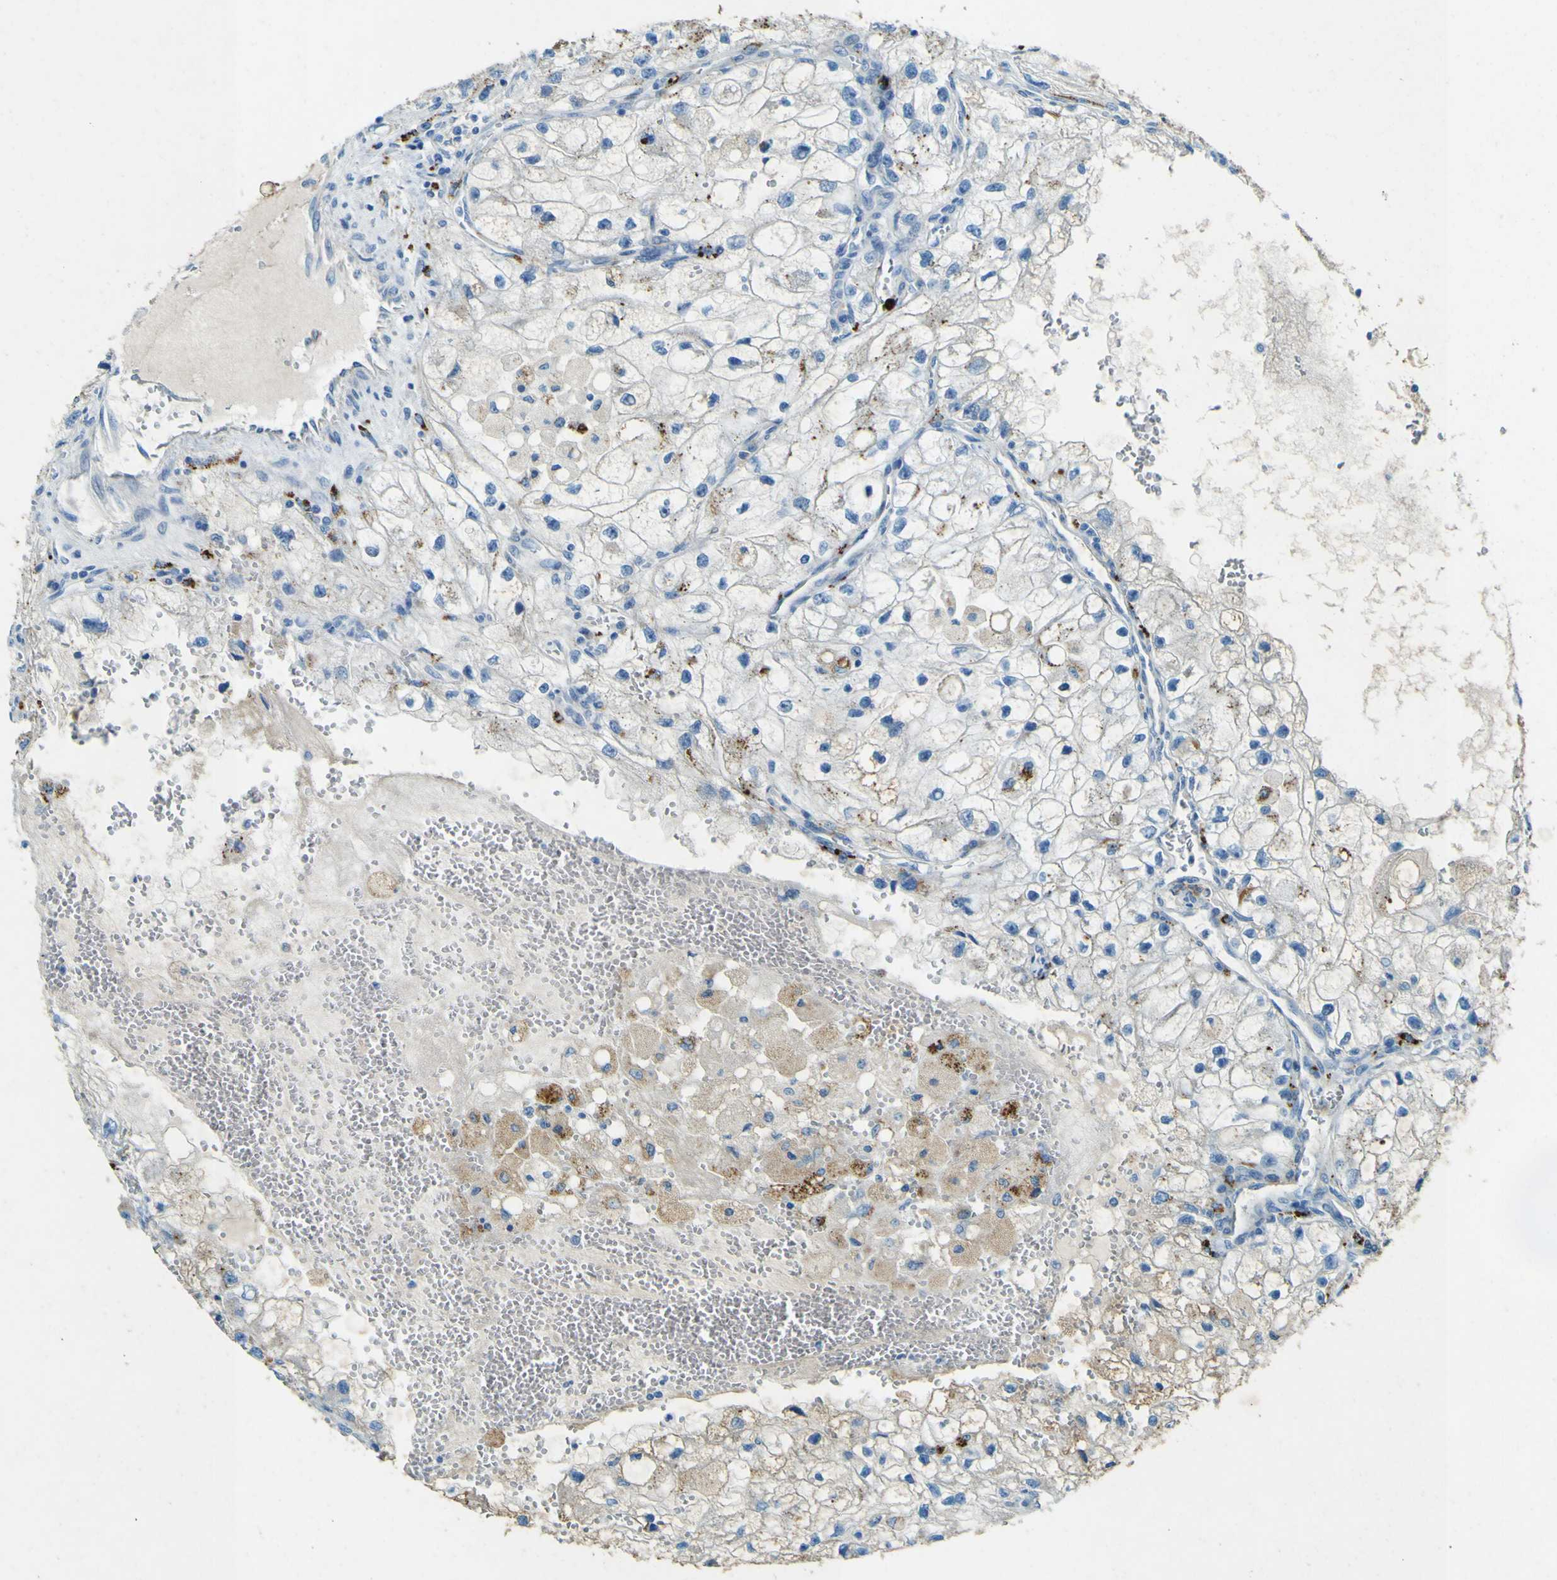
{"staining": {"intensity": "weak", "quantity": "<25%", "location": "cytoplasmic/membranous"}, "tissue": "renal cancer", "cell_type": "Tumor cells", "image_type": "cancer", "snomed": [{"axis": "morphology", "description": "Adenocarcinoma, NOS"}, {"axis": "topography", "description": "Kidney"}], "caption": "Protein analysis of renal cancer (adenocarcinoma) shows no significant expression in tumor cells. (DAB immunohistochemistry (IHC), high magnification).", "gene": "PDE9A", "patient": {"sex": "female", "age": 70}}